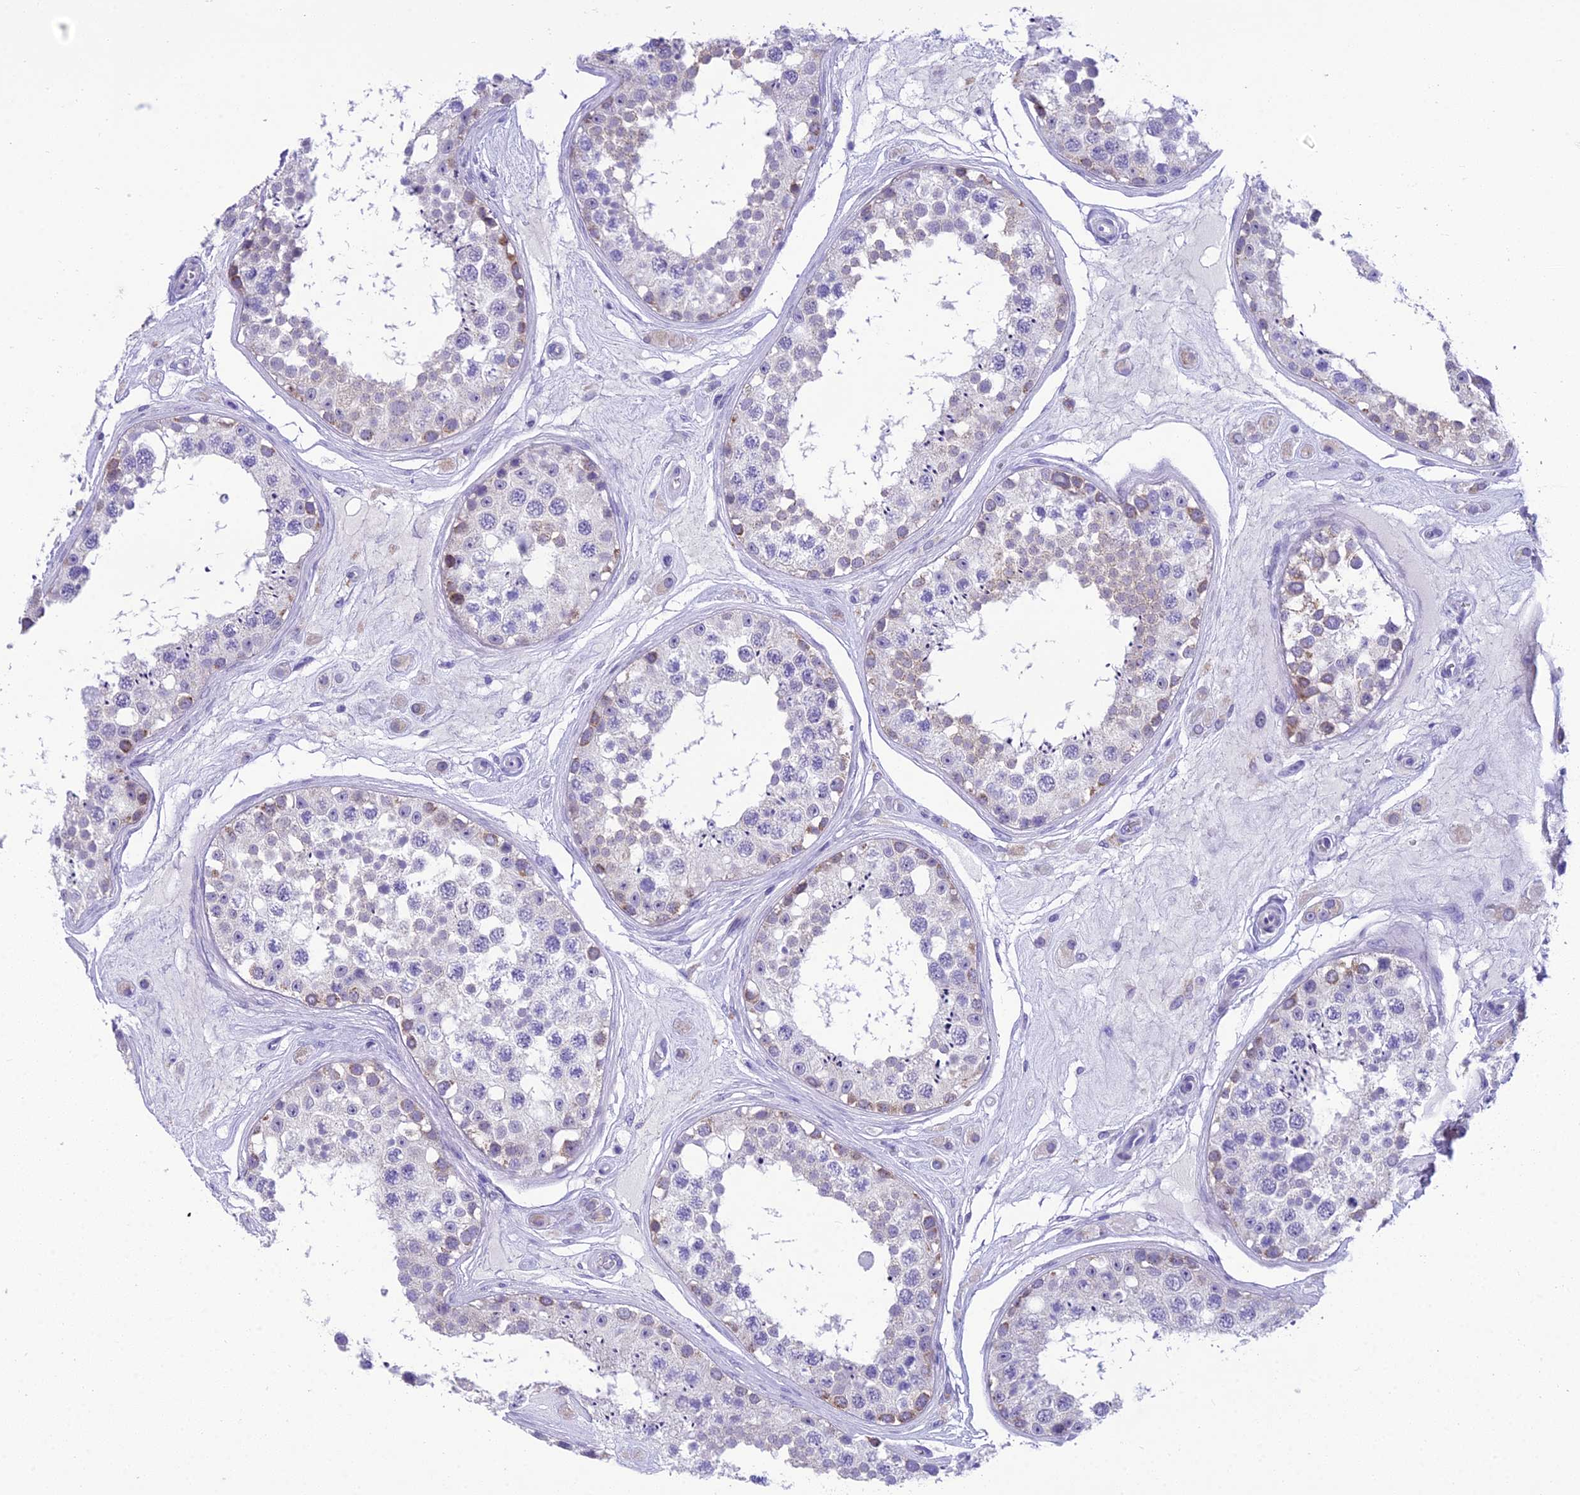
{"staining": {"intensity": "weak", "quantity": "<25%", "location": "cytoplasmic/membranous"}, "tissue": "testis", "cell_type": "Cells in seminiferous ducts", "image_type": "normal", "snomed": [{"axis": "morphology", "description": "Normal tissue, NOS"}, {"axis": "topography", "description": "Testis"}], "caption": "A high-resolution photomicrograph shows immunohistochemistry (IHC) staining of normal testis, which shows no significant staining in cells in seminiferous ducts.", "gene": "MIIP", "patient": {"sex": "male", "age": 25}}